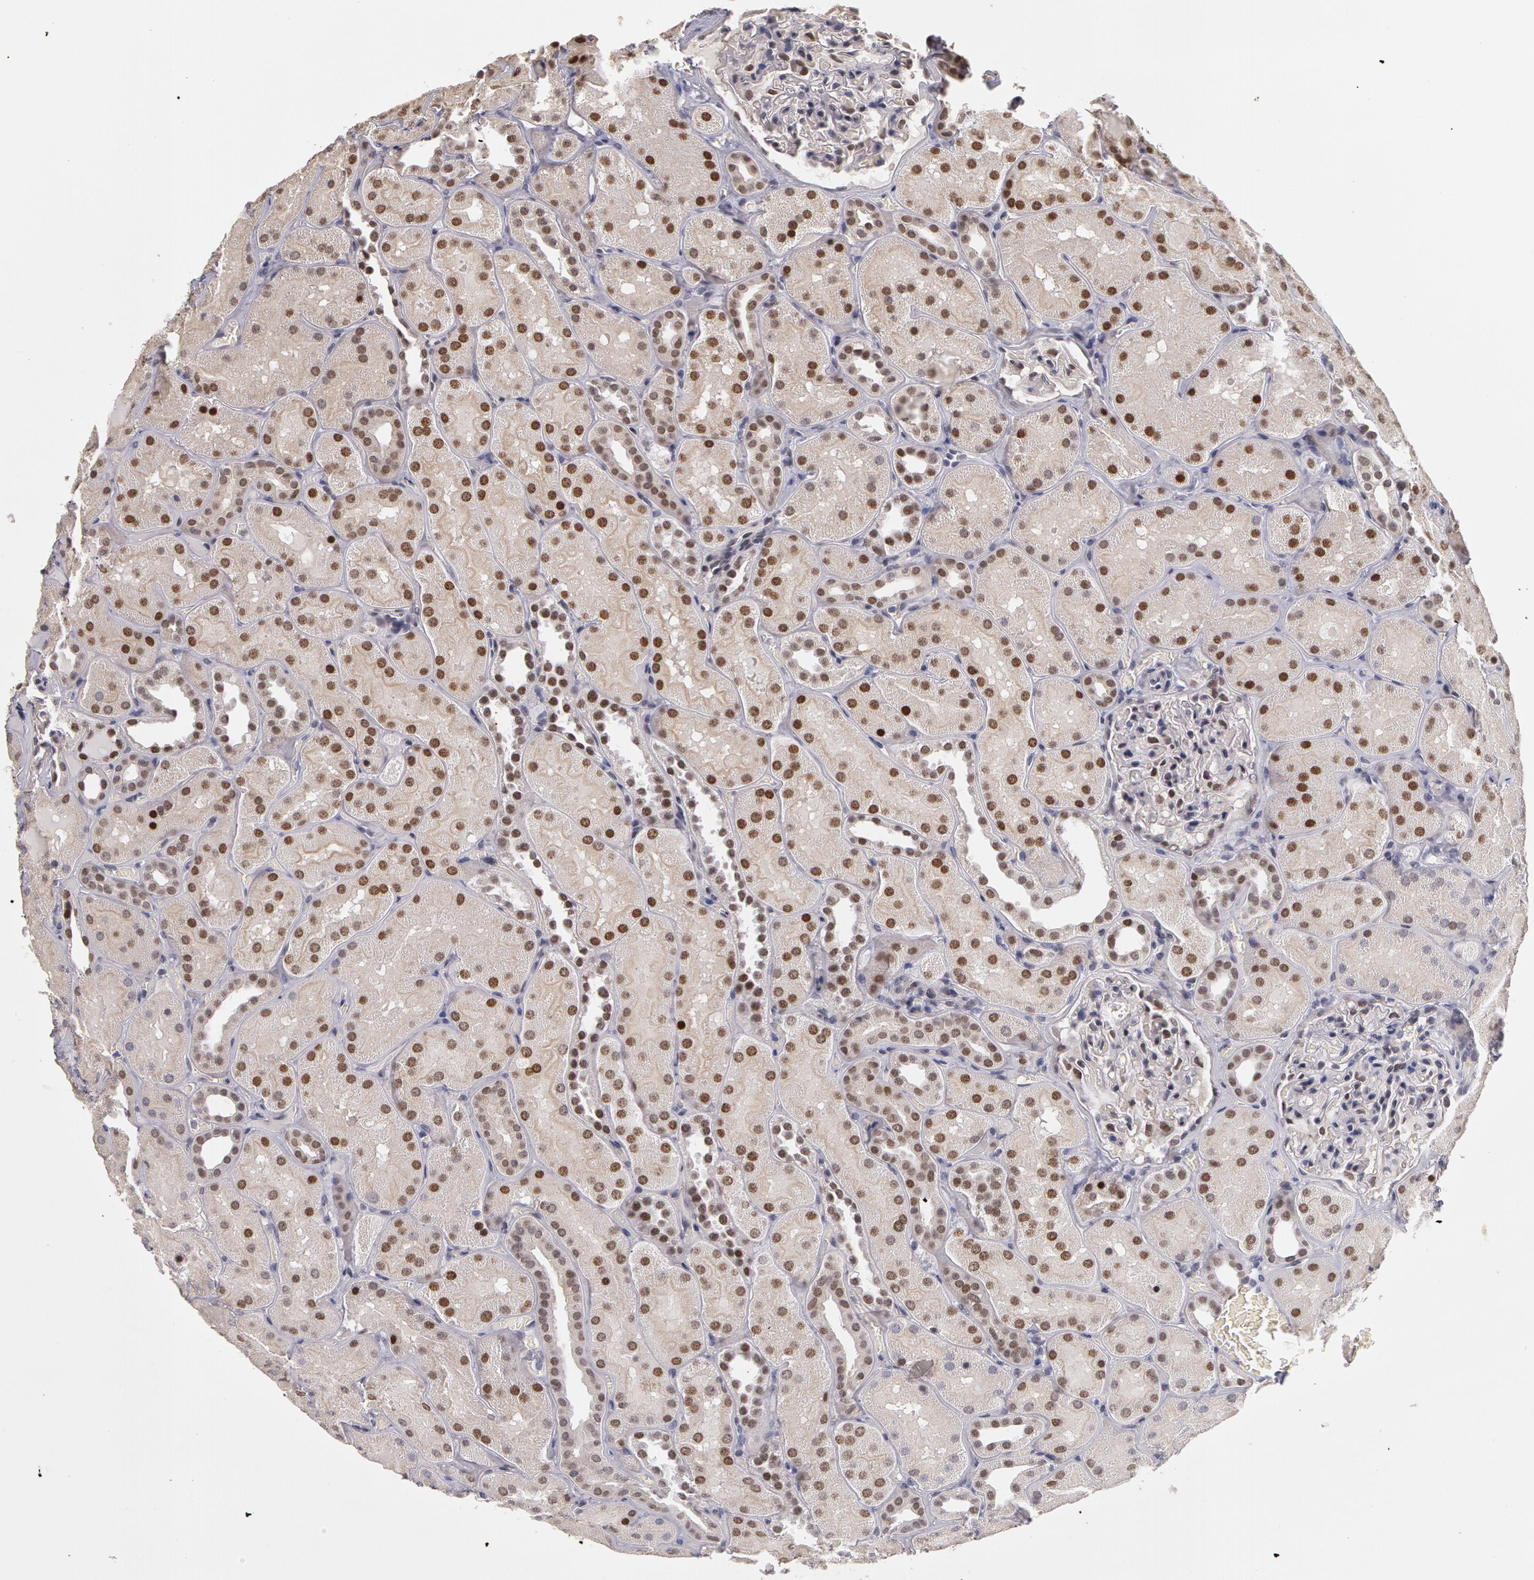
{"staining": {"intensity": "weak", "quantity": "<25%", "location": "nuclear"}, "tissue": "kidney", "cell_type": "Cells in glomeruli", "image_type": "normal", "snomed": [{"axis": "morphology", "description": "Normal tissue, NOS"}, {"axis": "topography", "description": "Kidney"}], "caption": "Immunohistochemistry (IHC) image of benign kidney stained for a protein (brown), which demonstrates no positivity in cells in glomeruli. Nuclei are stained in blue.", "gene": "PRICKLE1", "patient": {"sex": "male", "age": 28}}